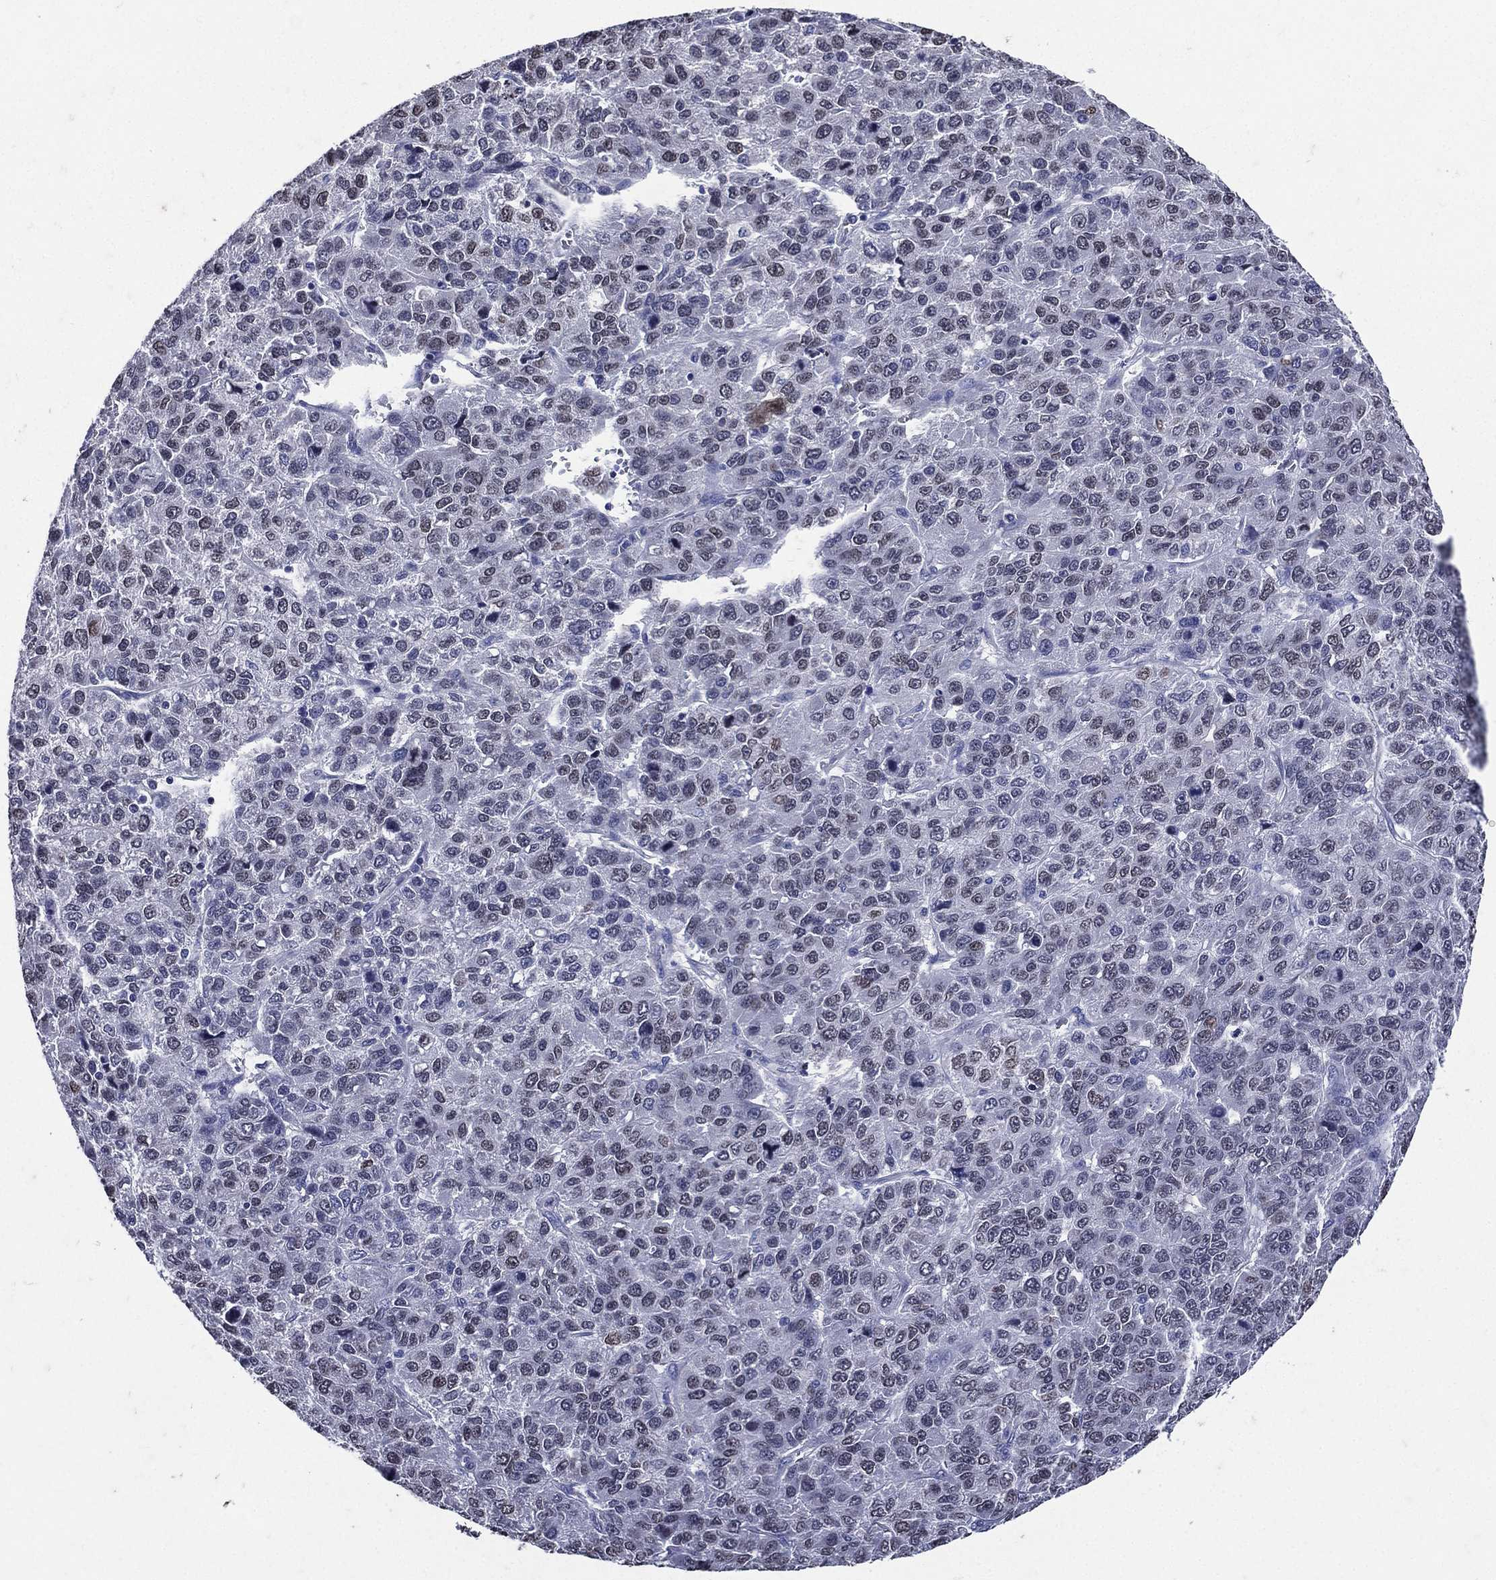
{"staining": {"intensity": "weak", "quantity": "<25%", "location": "nuclear"}, "tissue": "liver cancer", "cell_type": "Tumor cells", "image_type": "cancer", "snomed": [{"axis": "morphology", "description": "Carcinoma, Hepatocellular, NOS"}, {"axis": "topography", "description": "Liver"}], "caption": "Hepatocellular carcinoma (liver) was stained to show a protein in brown. There is no significant expression in tumor cells.", "gene": "TGM1", "patient": {"sex": "male", "age": 69}}